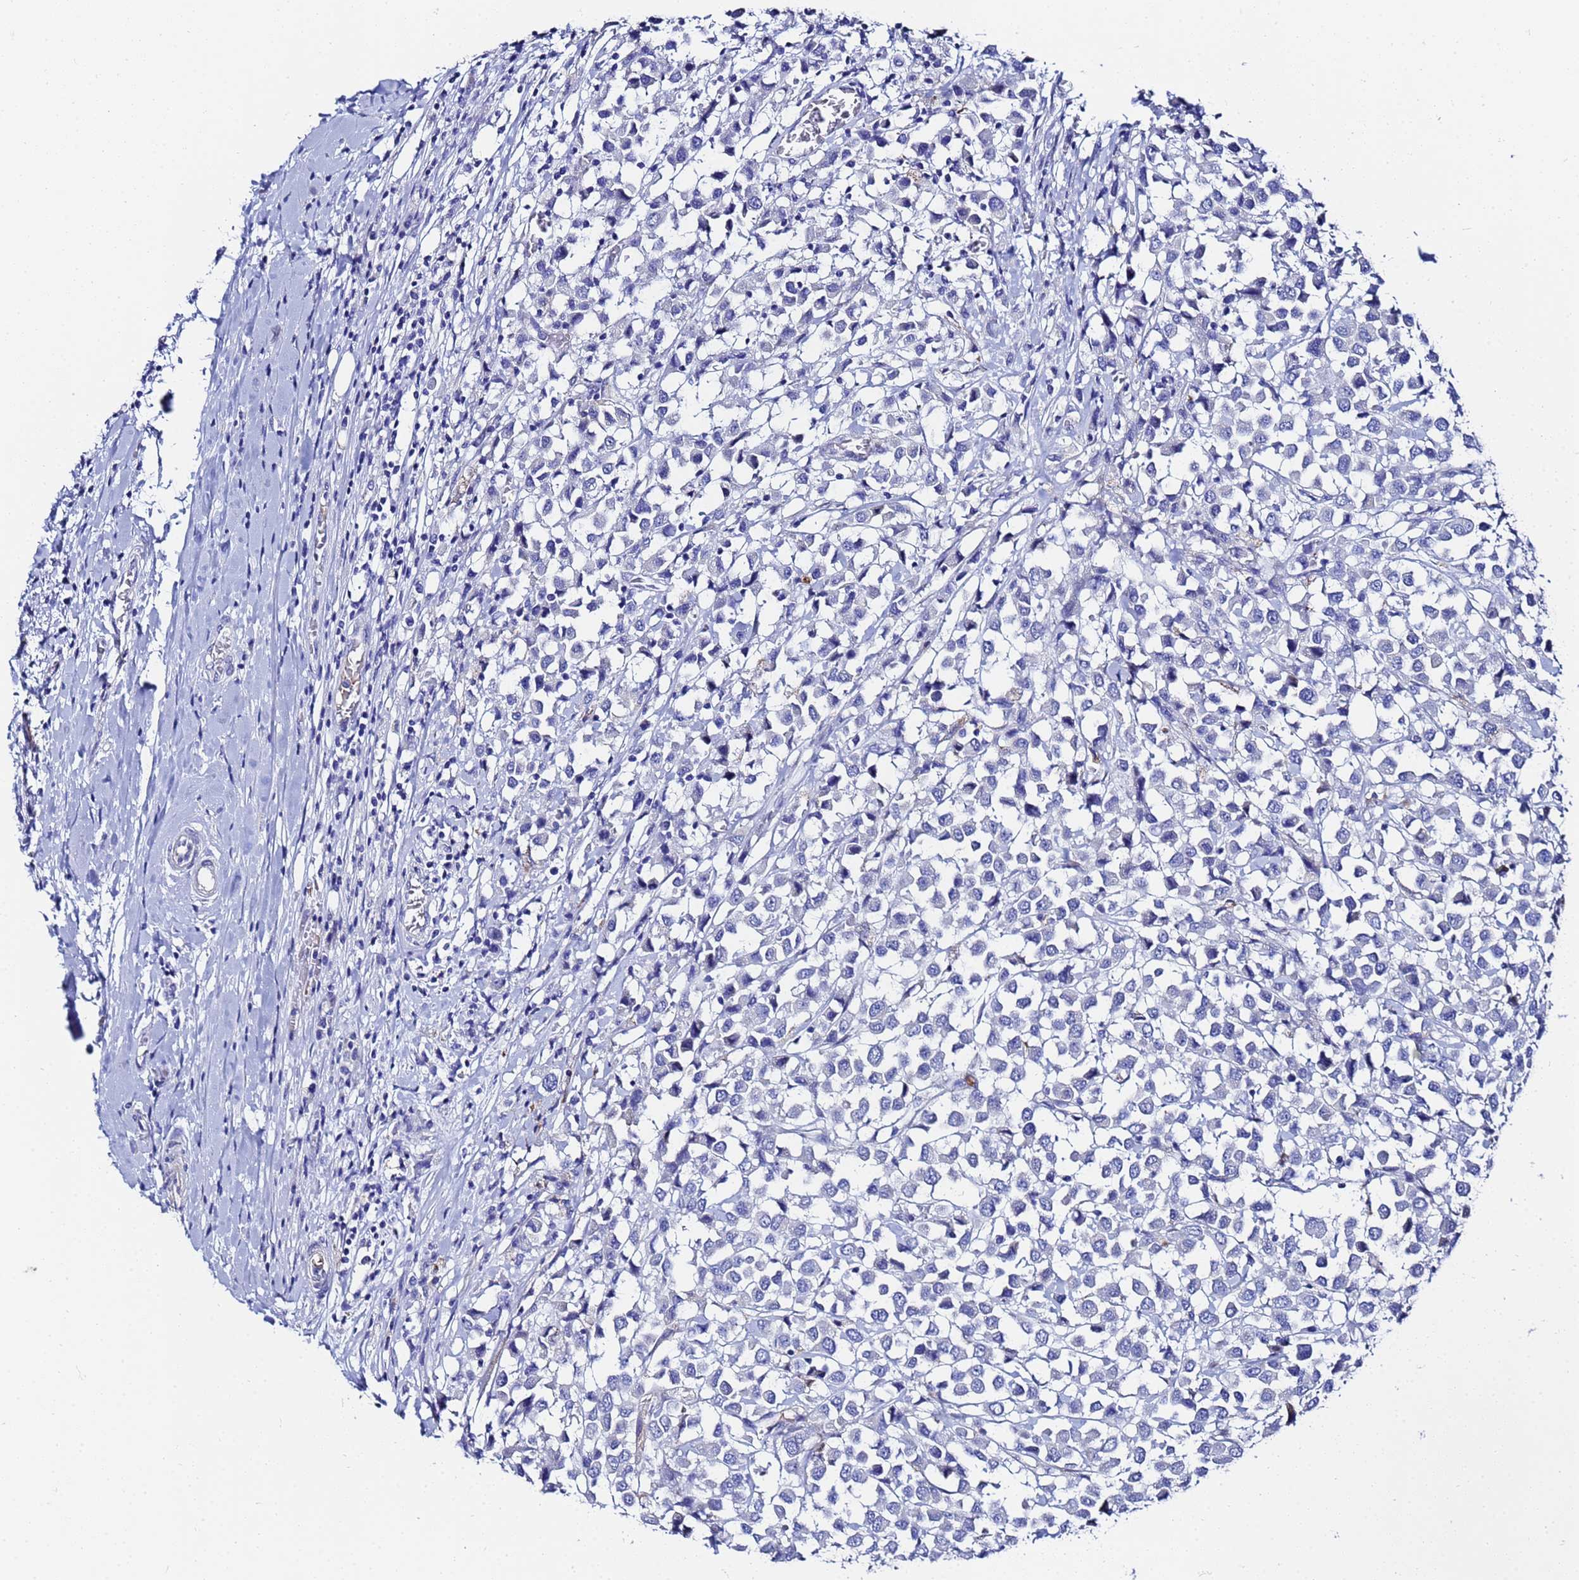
{"staining": {"intensity": "negative", "quantity": "none", "location": "none"}, "tissue": "breast cancer", "cell_type": "Tumor cells", "image_type": "cancer", "snomed": [{"axis": "morphology", "description": "Duct carcinoma"}, {"axis": "topography", "description": "Breast"}], "caption": "The IHC micrograph has no significant staining in tumor cells of breast cancer (invasive ductal carcinoma) tissue. Nuclei are stained in blue.", "gene": "ZNF26", "patient": {"sex": "female", "age": 61}}